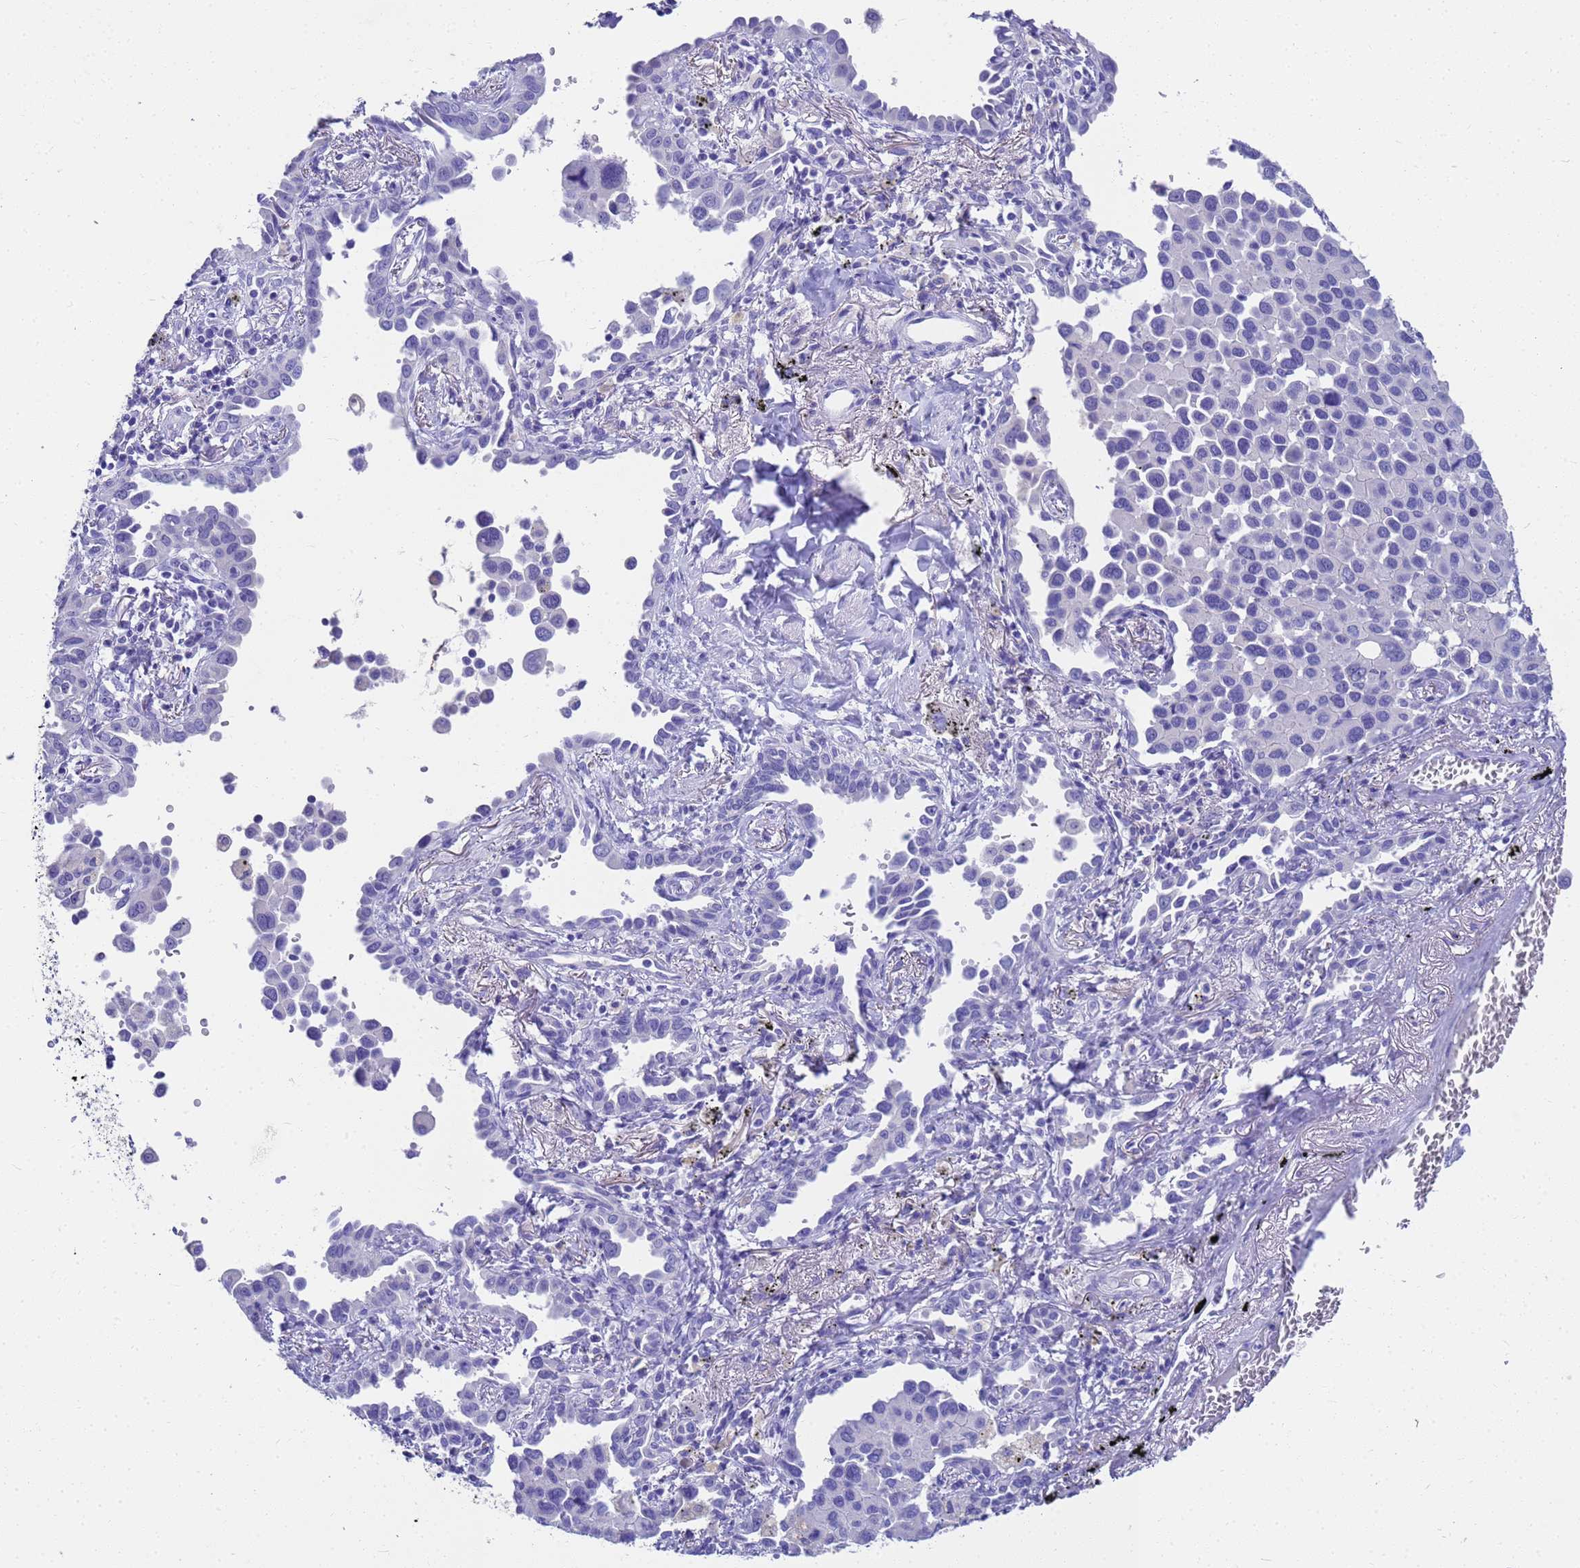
{"staining": {"intensity": "negative", "quantity": "none", "location": "none"}, "tissue": "lung cancer", "cell_type": "Tumor cells", "image_type": "cancer", "snomed": [{"axis": "morphology", "description": "Adenocarcinoma, NOS"}, {"axis": "topography", "description": "Lung"}], "caption": "Lung adenocarcinoma stained for a protein using immunohistochemistry displays no expression tumor cells.", "gene": "MS4A13", "patient": {"sex": "male", "age": 67}}